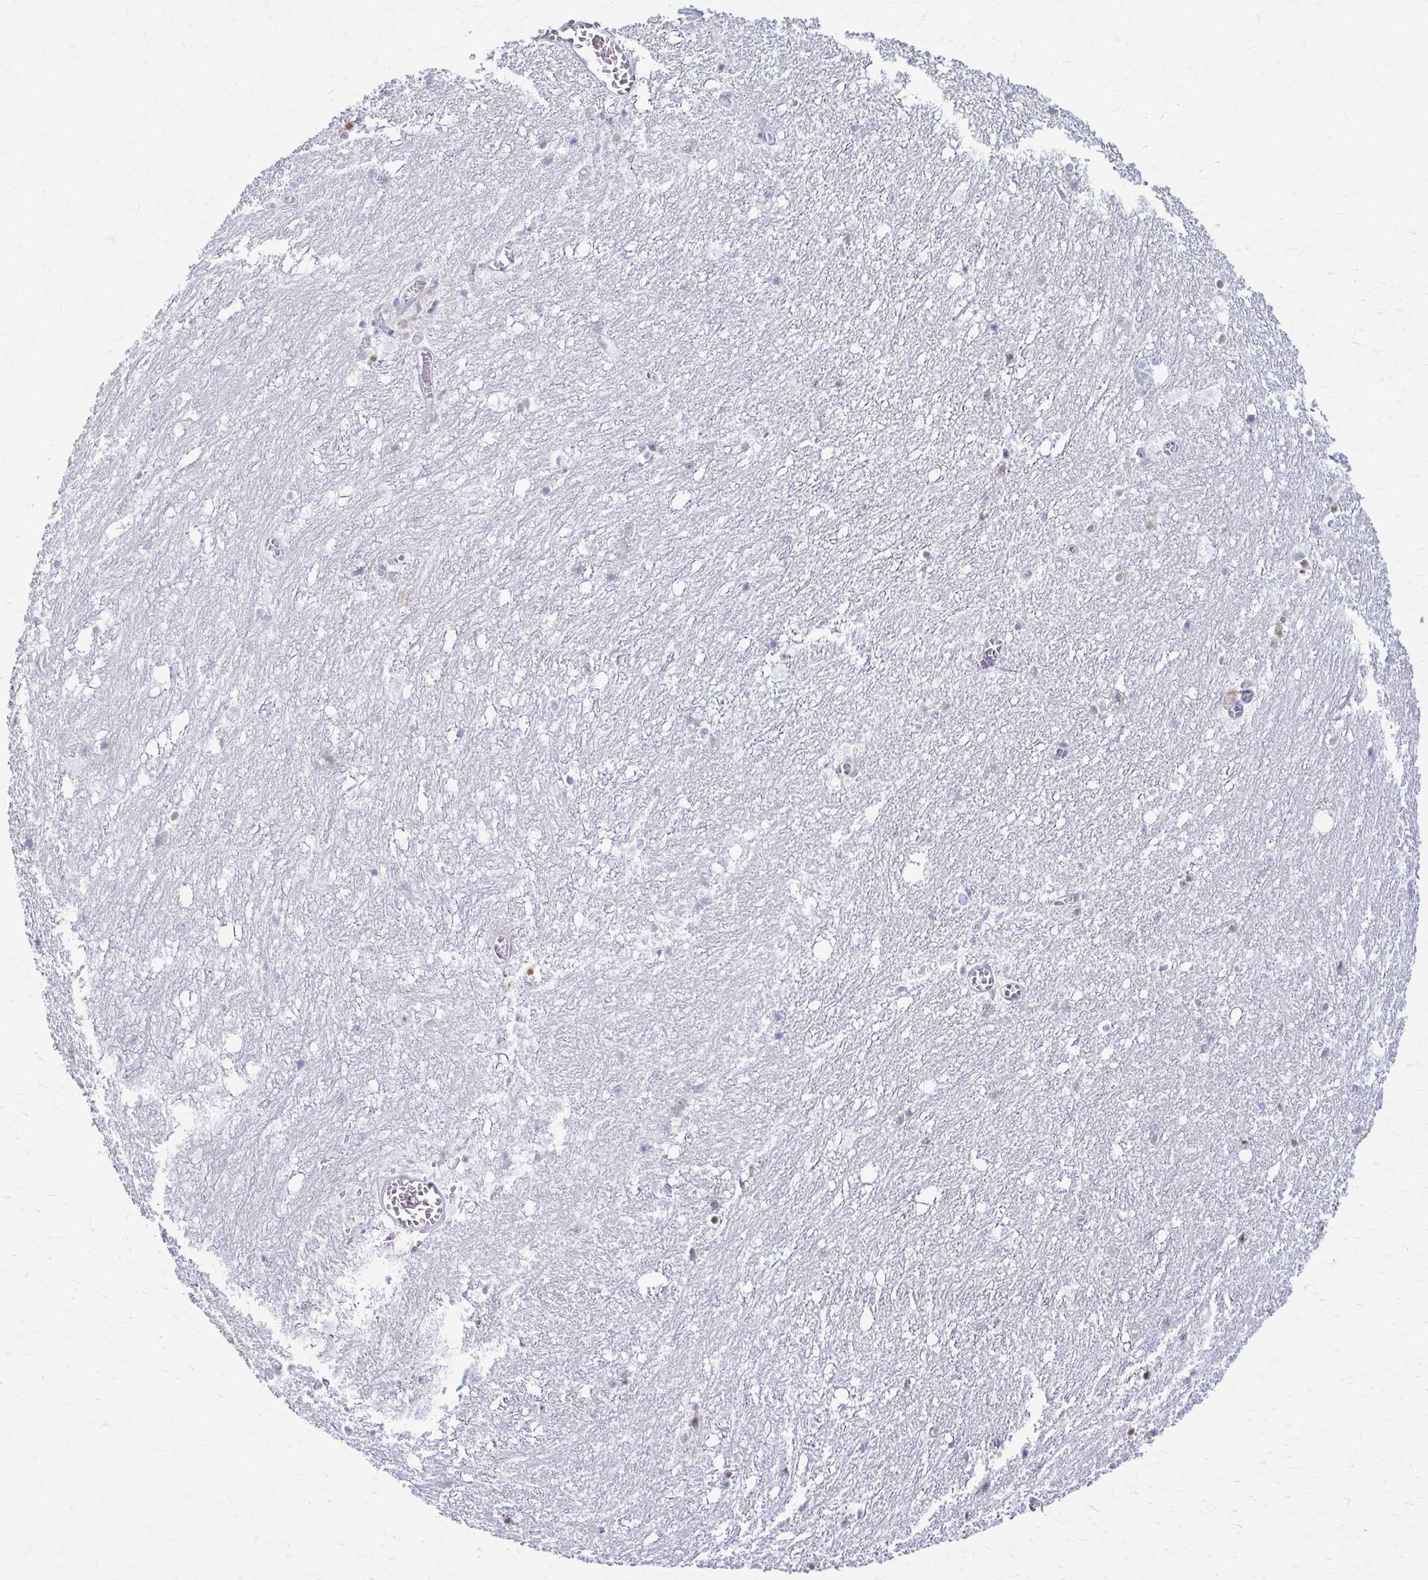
{"staining": {"intensity": "negative", "quantity": "none", "location": "none"}, "tissue": "hippocampus", "cell_type": "Glial cells", "image_type": "normal", "snomed": [{"axis": "morphology", "description": "Normal tissue, NOS"}, {"axis": "topography", "description": "Hippocampus"}], "caption": "DAB (3,3'-diaminobenzidine) immunohistochemical staining of normal human hippocampus displays no significant positivity in glial cells.", "gene": "PRKRA", "patient": {"sex": "female", "age": 52}}